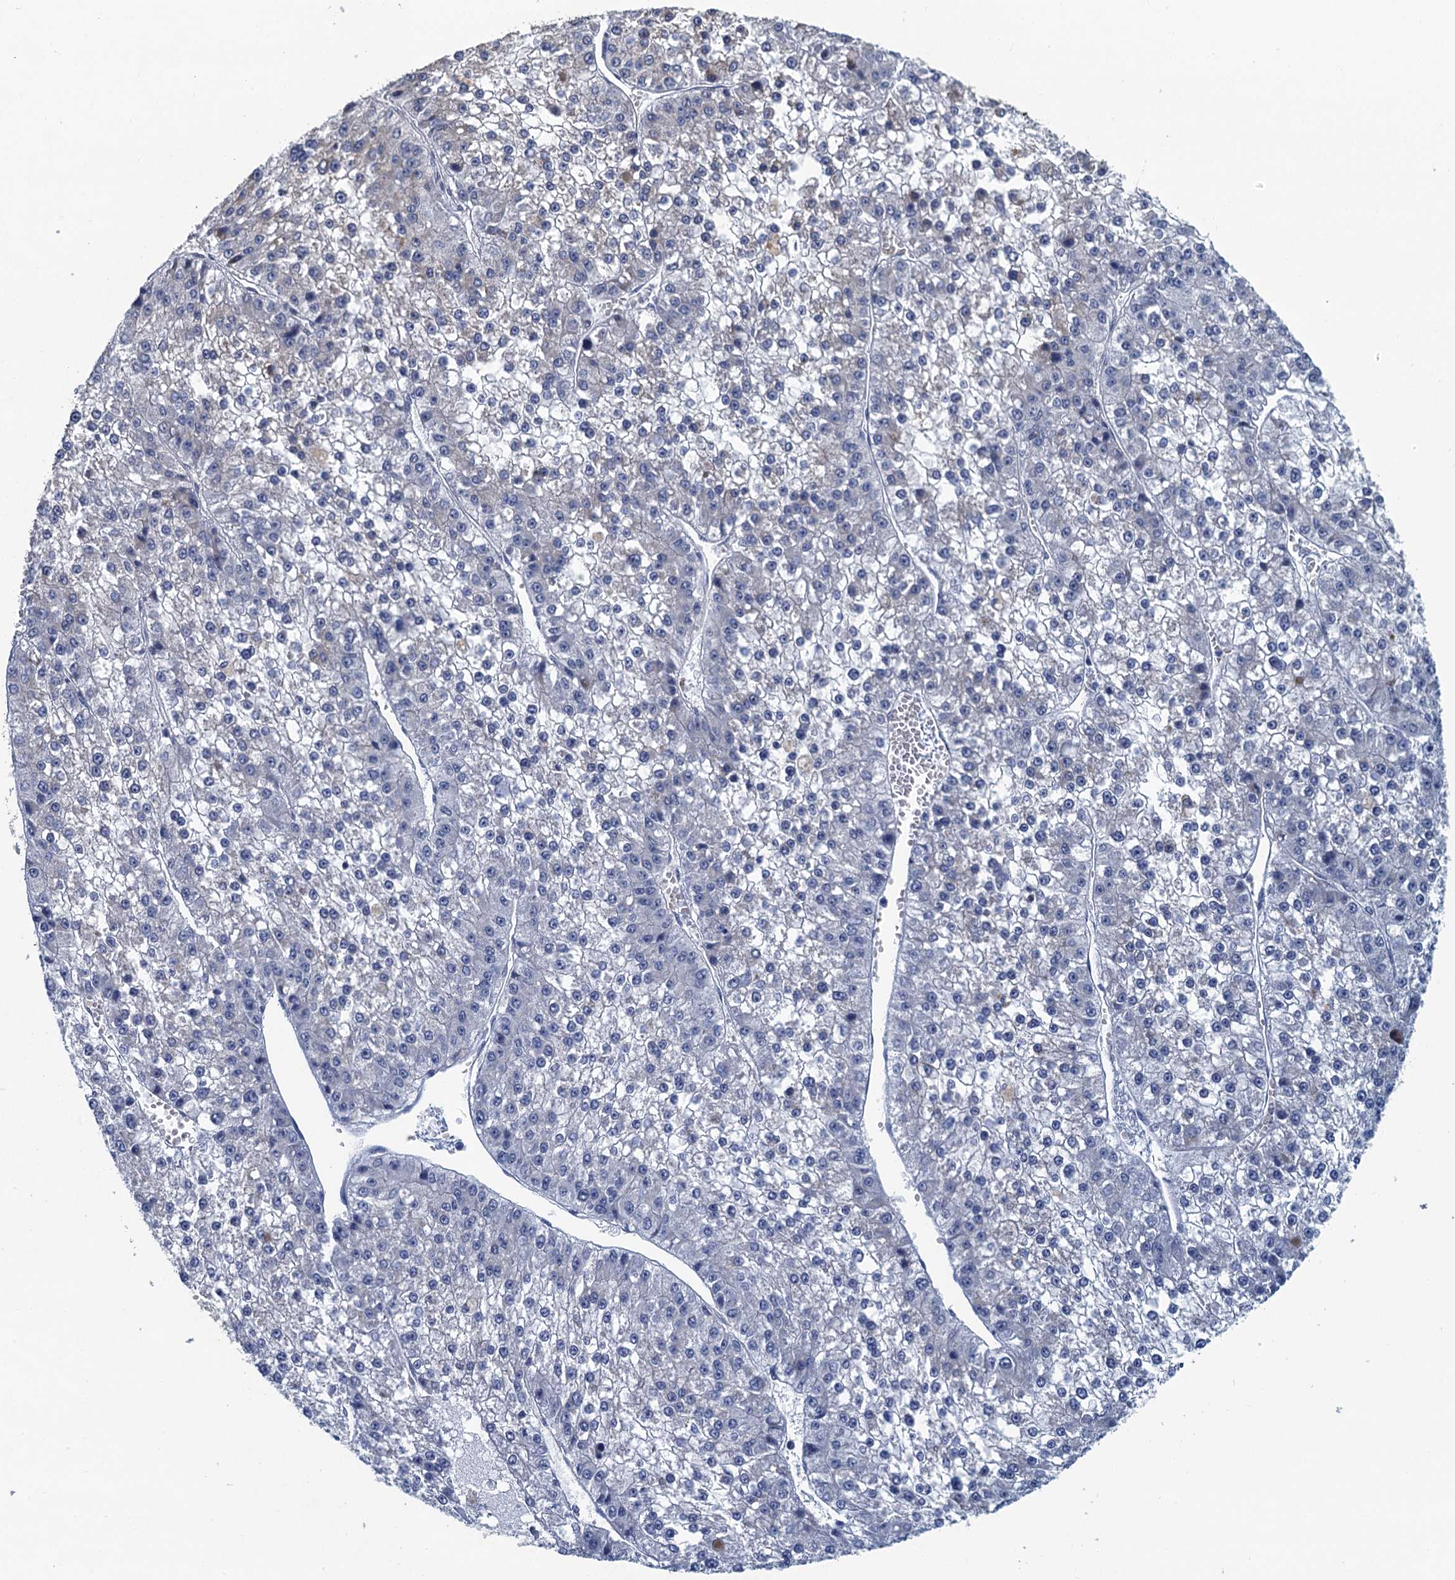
{"staining": {"intensity": "negative", "quantity": "none", "location": "none"}, "tissue": "liver cancer", "cell_type": "Tumor cells", "image_type": "cancer", "snomed": [{"axis": "morphology", "description": "Carcinoma, Hepatocellular, NOS"}, {"axis": "topography", "description": "Liver"}], "caption": "Immunohistochemistry of liver cancer (hepatocellular carcinoma) demonstrates no positivity in tumor cells.", "gene": "MYO16", "patient": {"sex": "female", "age": 73}}